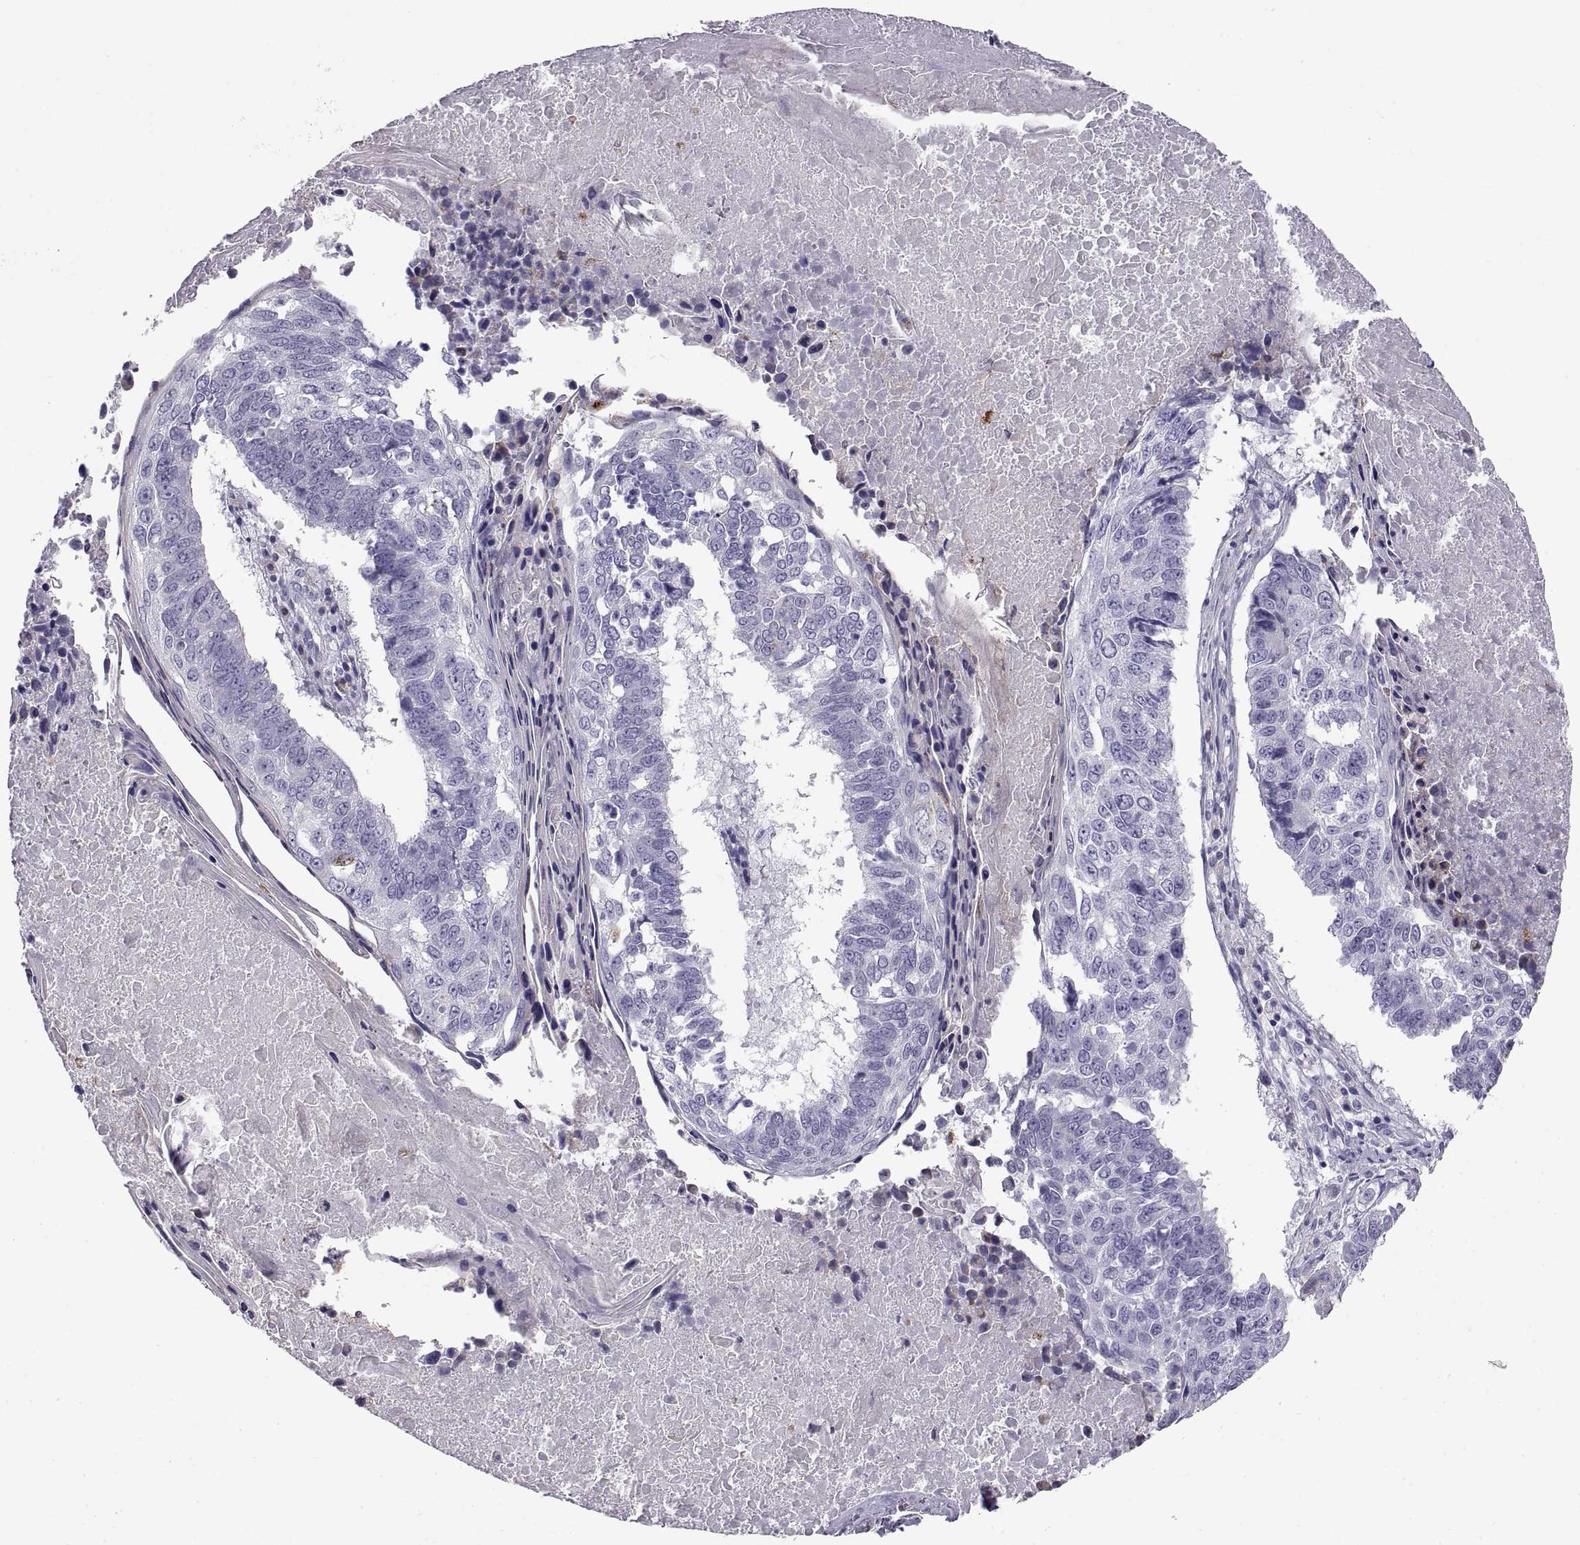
{"staining": {"intensity": "negative", "quantity": "none", "location": "none"}, "tissue": "lung cancer", "cell_type": "Tumor cells", "image_type": "cancer", "snomed": [{"axis": "morphology", "description": "Squamous cell carcinoma, NOS"}, {"axis": "topography", "description": "Lung"}], "caption": "This is an IHC histopathology image of human lung cancer (squamous cell carcinoma). There is no staining in tumor cells.", "gene": "CRYBB3", "patient": {"sex": "male", "age": 73}}